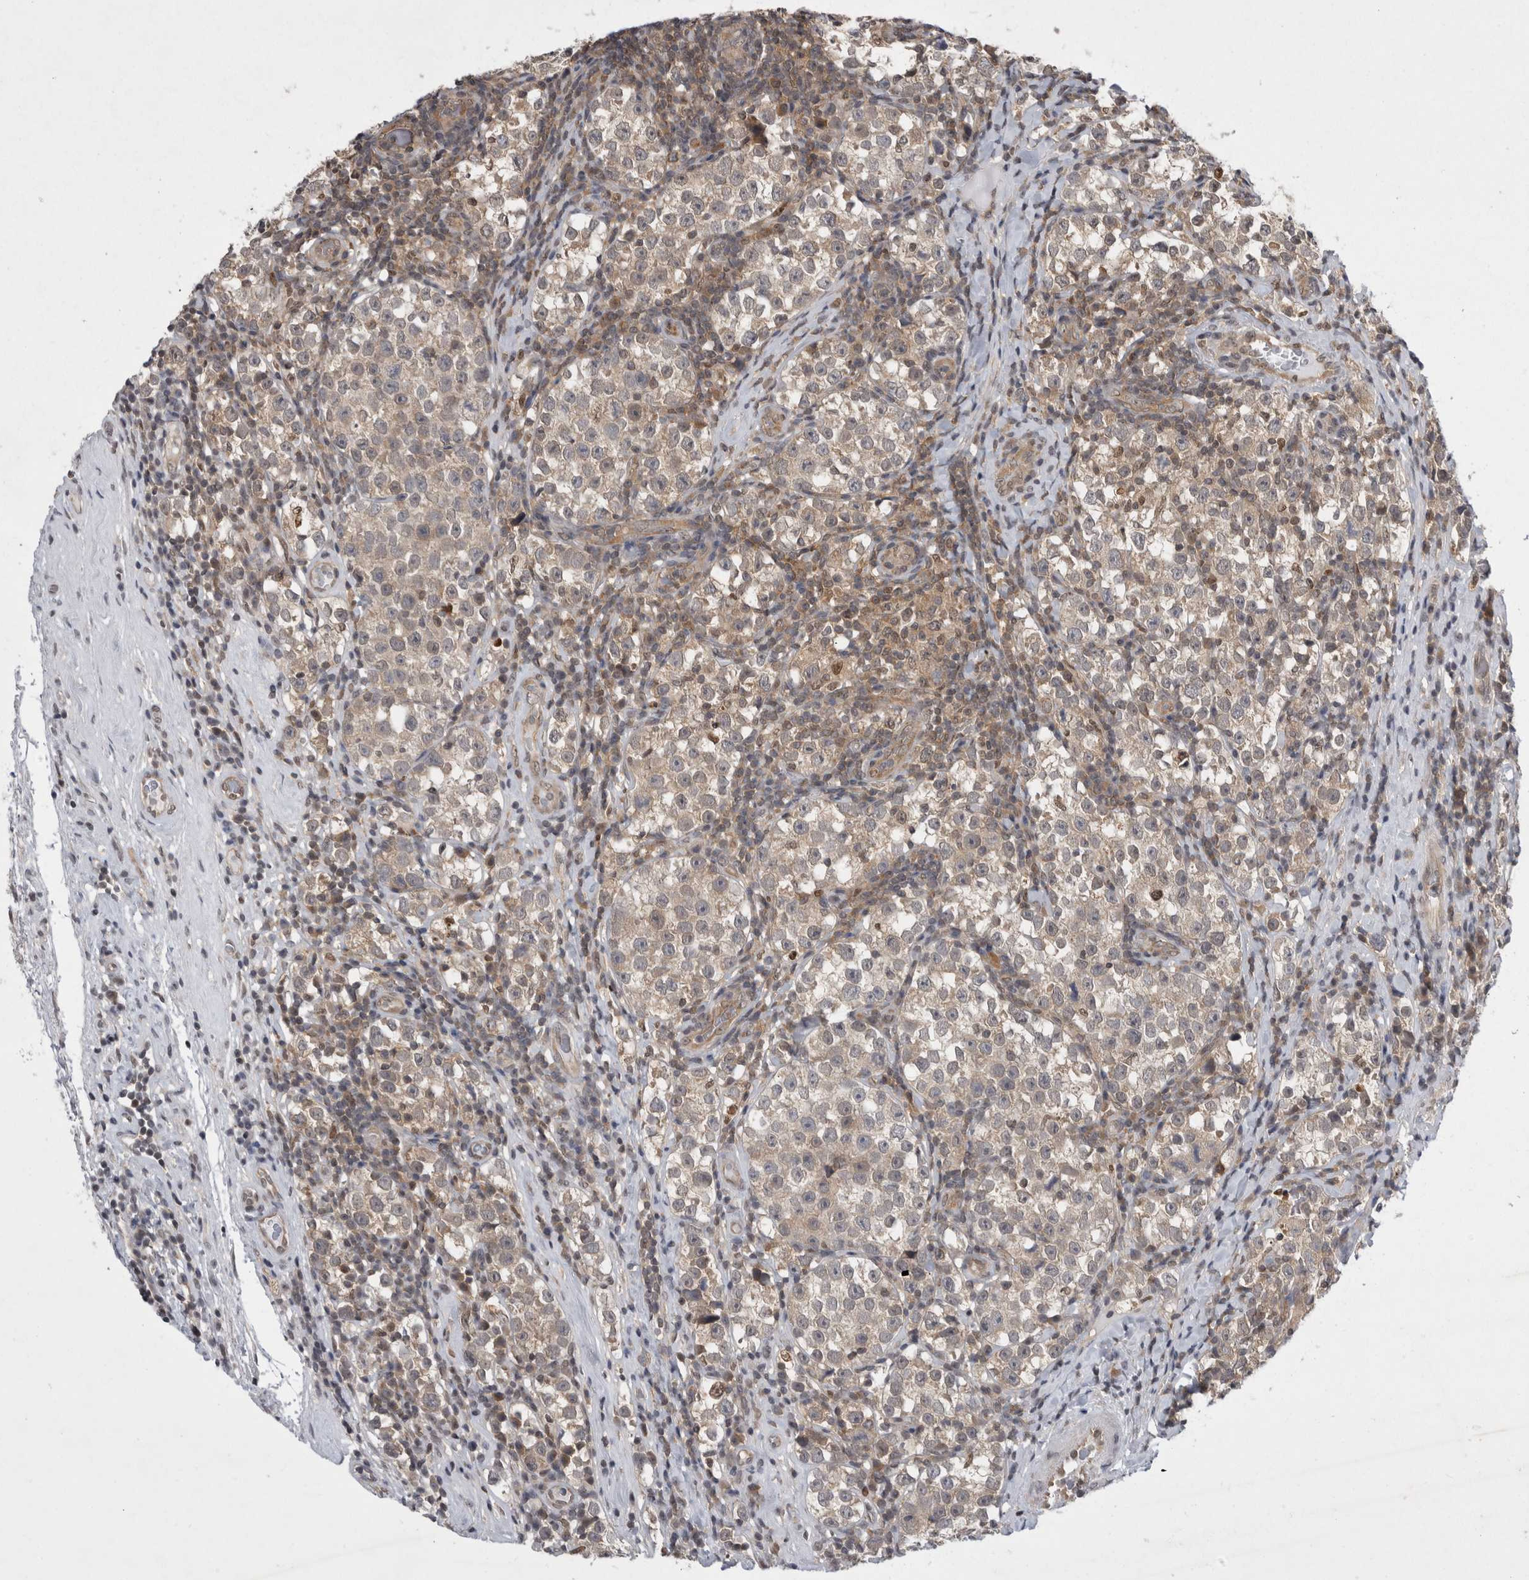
{"staining": {"intensity": "weak", "quantity": ">75%", "location": "cytoplasmic/membranous"}, "tissue": "testis cancer", "cell_type": "Tumor cells", "image_type": "cancer", "snomed": [{"axis": "morphology", "description": "Normal tissue, NOS"}, {"axis": "morphology", "description": "Seminoma, NOS"}, {"axis": "topography", "description": "Testis"}], "caption": "Weak cytoplasmic/membranous staining is identified in approximately >75% of tumor cells in testis cancer.", "gene": "PSMB2", "patient": {"sex": "male", "age": 43}}